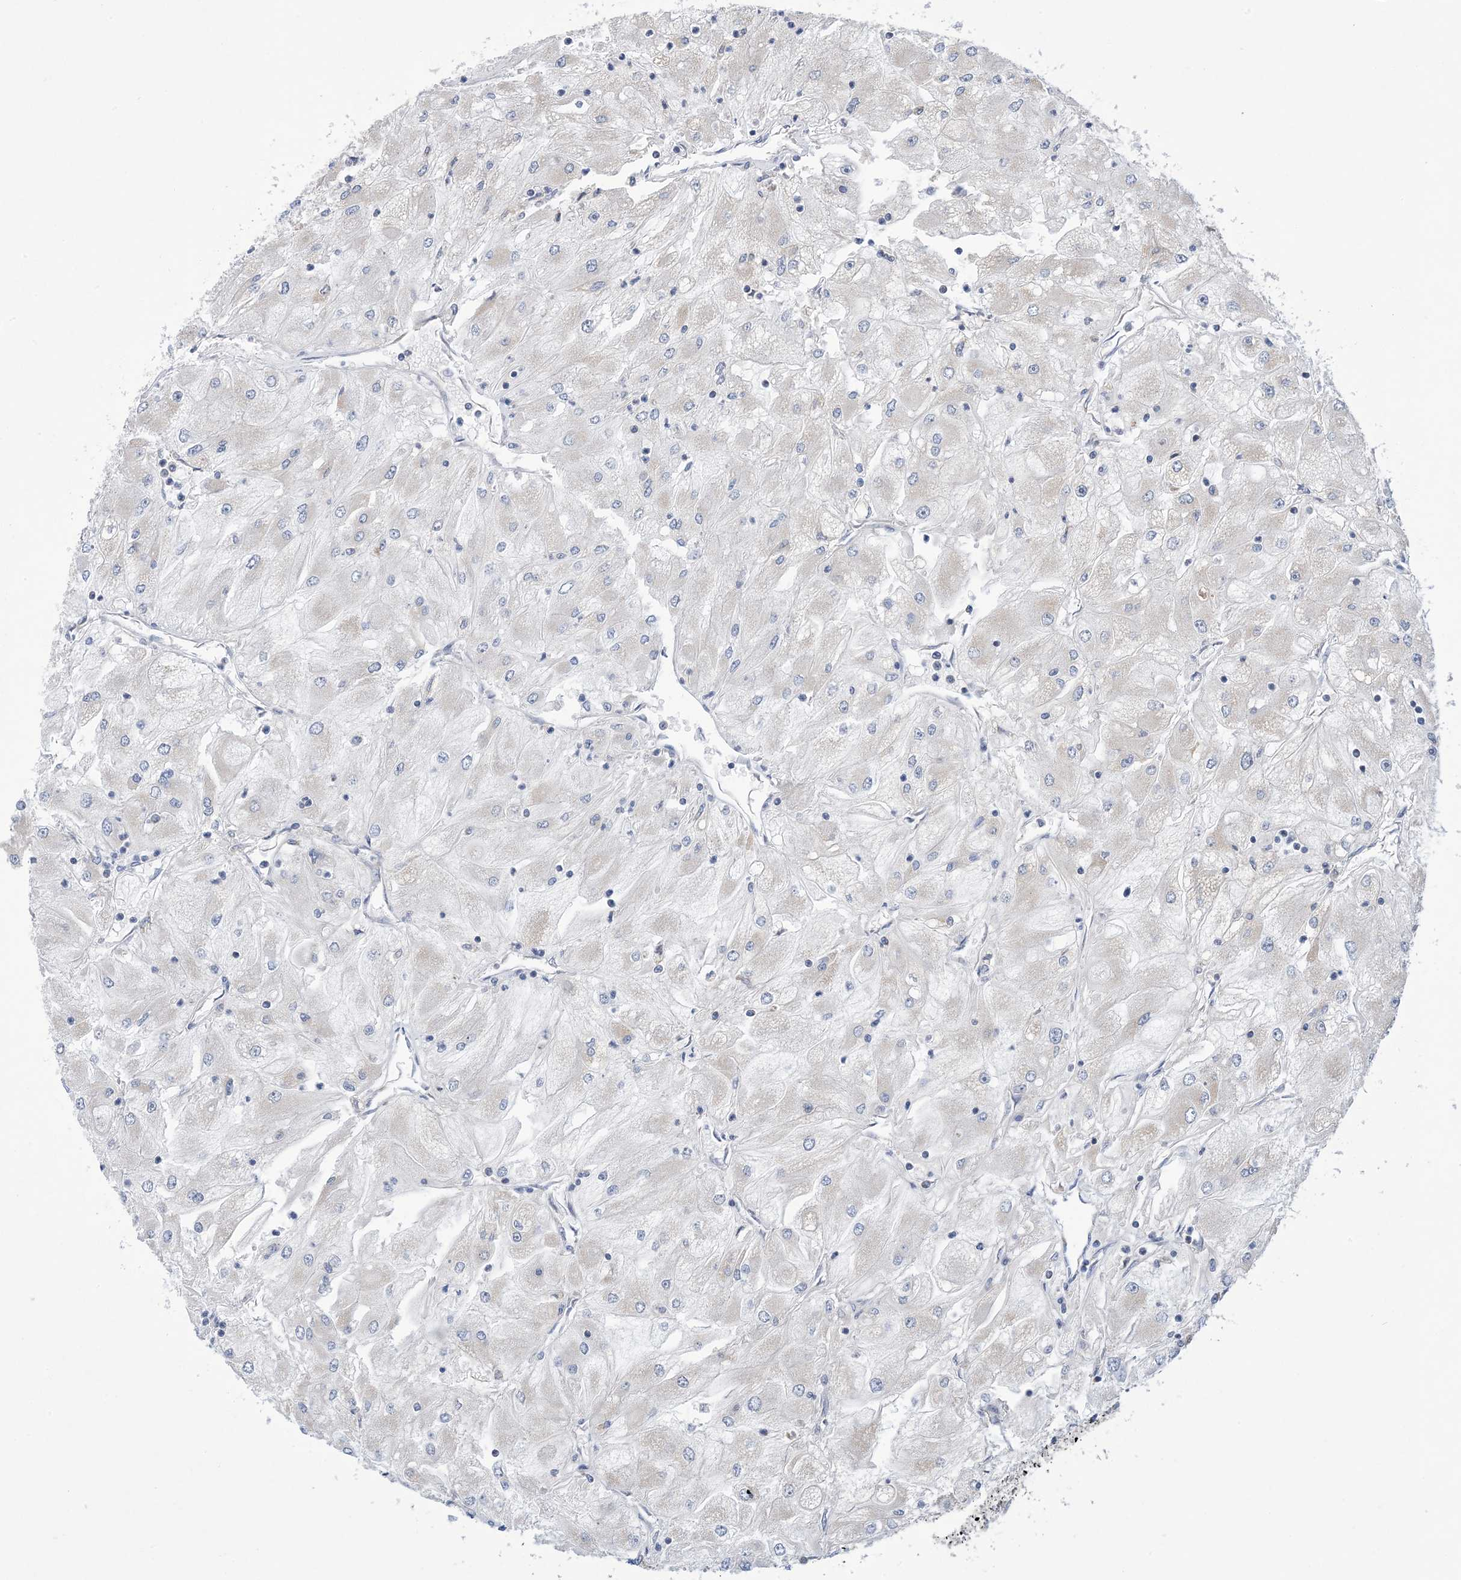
{"staining": {"intensity": "negative", "quantity": "none", "location": "none"}, "tissue": "renal cancer", "cell_type": "Tumor cells", "image_type": "cancer", "snomed": [{"axis": "morphology", "description": "Adenocarcinoma, NOS"}, {"axis": "topography", "description": "Kidney"}], "caption": "Tumor cells are negative for brown protein staining in adenocarcinoma (renal).", "gene": "CLEC16A", "patient": {"sex": "male", "age": 80}}